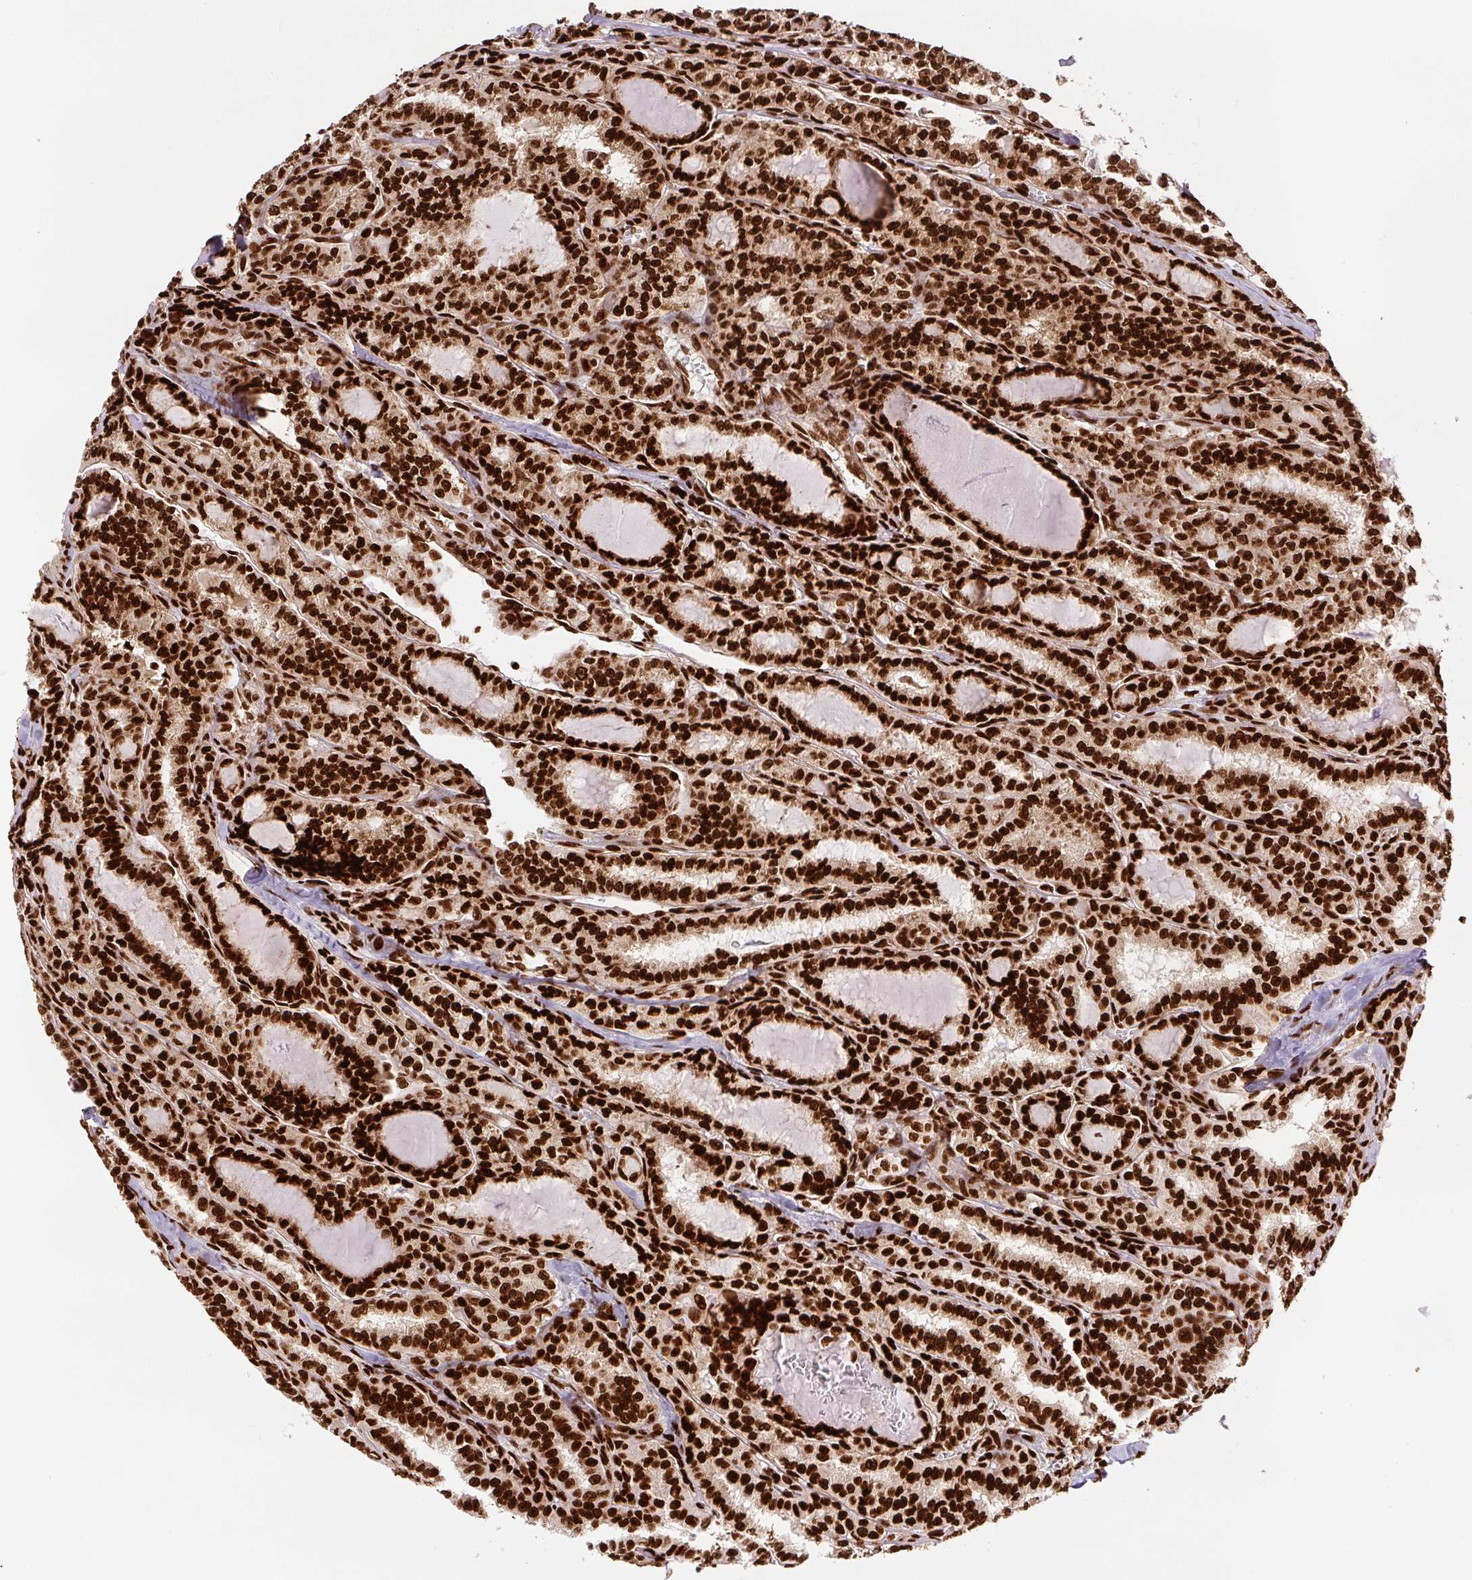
{"staining": {"intensity": "strong", "quantity": ">75%", "location": "nuclear"}, "tissue": "thyroid cancer", "cell_type": "Tumor cells", "image_type": "cancer", "snomed": [{"axis": "morphology", "description": "Papillary adenocarcinoma, NOS"}, {"axis": "topography", "description": "Thyroid gland"}], "caption": "Immunohistochemistry (DAB (3,3'-diaminobenzidine)) staining of thyroid cancer (papillary adenocarcinoma) reveals strong nuclear protein expression in about >75% of tumor cells. The staining is performed using DAB brown chromogen to label protein expression. The nuclei are counter-stained blue using hematoxylin.", "gene": "FUS", "patient": {"sex": "female", "age": 30}}